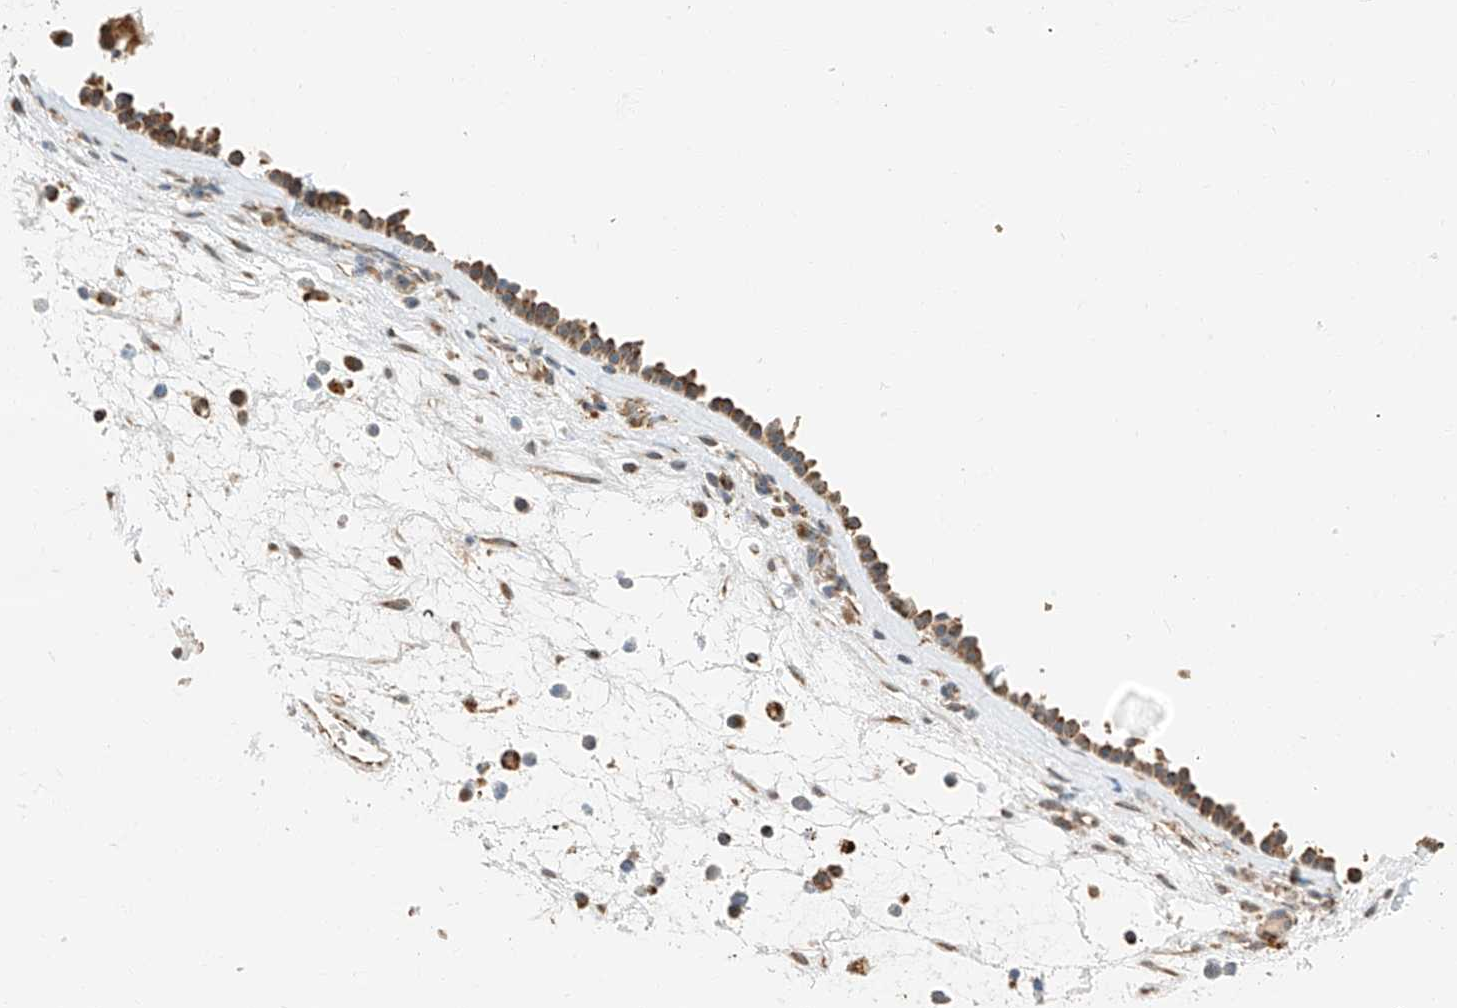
{"staining": {"intensity": "moderate", "quantity": "25%-75%", "location": "cytoplasmic/membranous"}, "tissue": "nasopharynx", "cell_type": "Respiratory epithelial cells", "image_type": "normal", "snomed": [{"axis": "morphology", "description": "Normal tissue, NOS"}, {"axis": "morphology", "description": "Inflammation, NOS"}, {"axis": "morphology", "description": "Malignant melanoma, Metastatic site"}, {"axis": "topography", "description": "Nasopharynx"}], "caption": "Unremarkable nasopharynx demonstrates moderate cytoplasmic/membranous positivity in approximately 25%-75% of respiratory epithelial cells, visualized by immunohistochemistry.", "gene": "YIPF7", "patient": {"sex": "male", "age": 70}}